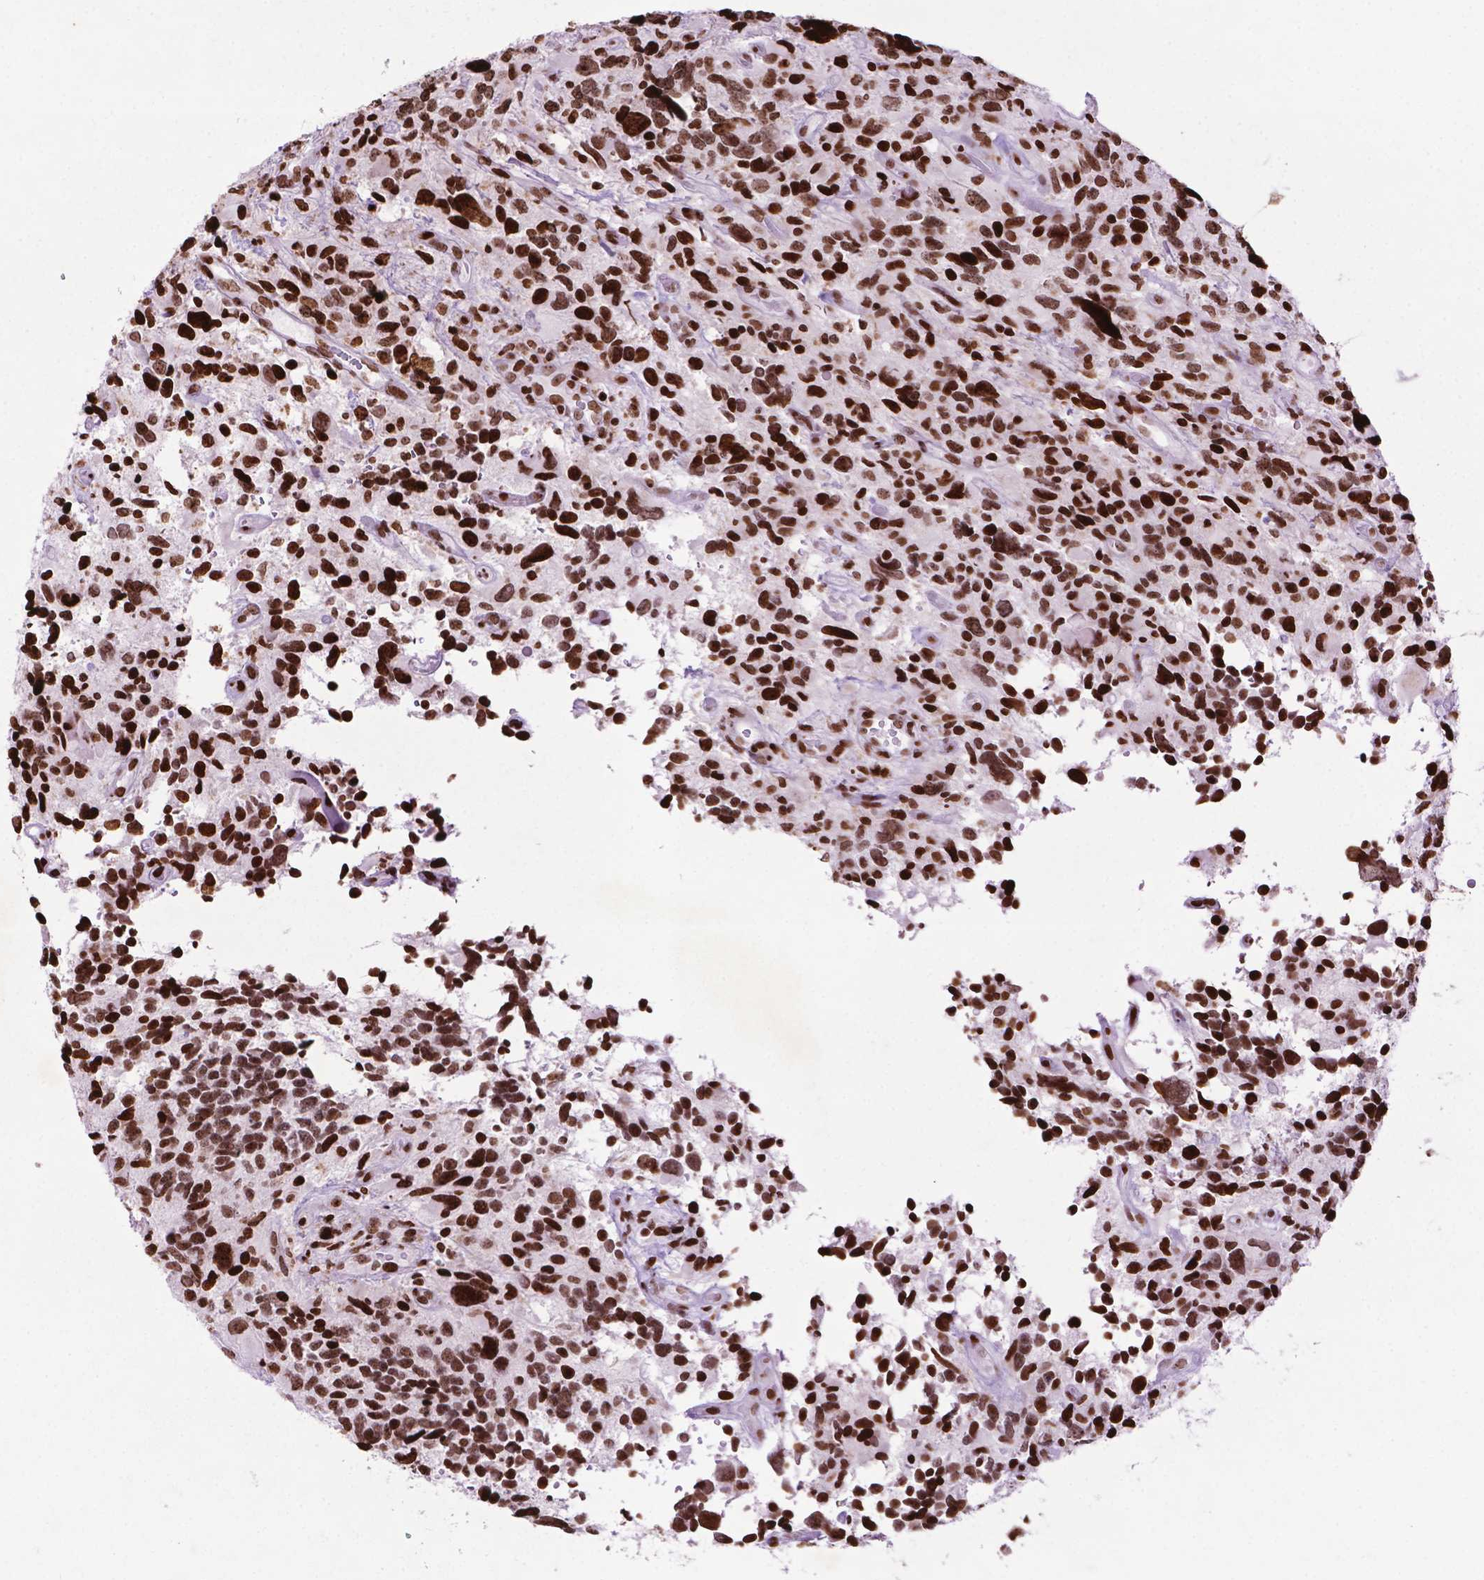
{"staining": {"intensity": "strong", "quantity": ">75%", "location": "nuclear"}, "tissue": "glioma", "cell_type": "Tumor cells", "image_type": "cancer", "snomed": [{"axis": "morphology", "description": "Glioma, malignant, High grade"}, {"axis": "topography", "description": "Brain"}], "caption": "A brown stain shows strong nuclear positivity of a protein in glioma tumor cells. The staining was performed using DAB (3,3'-diaminobenzidine), with brown indicating positive protein expression. Nuclei are stained blue with hematoxylin.", "gene": "TMEM250", "patient": {"sex": "male", "age": 46}}